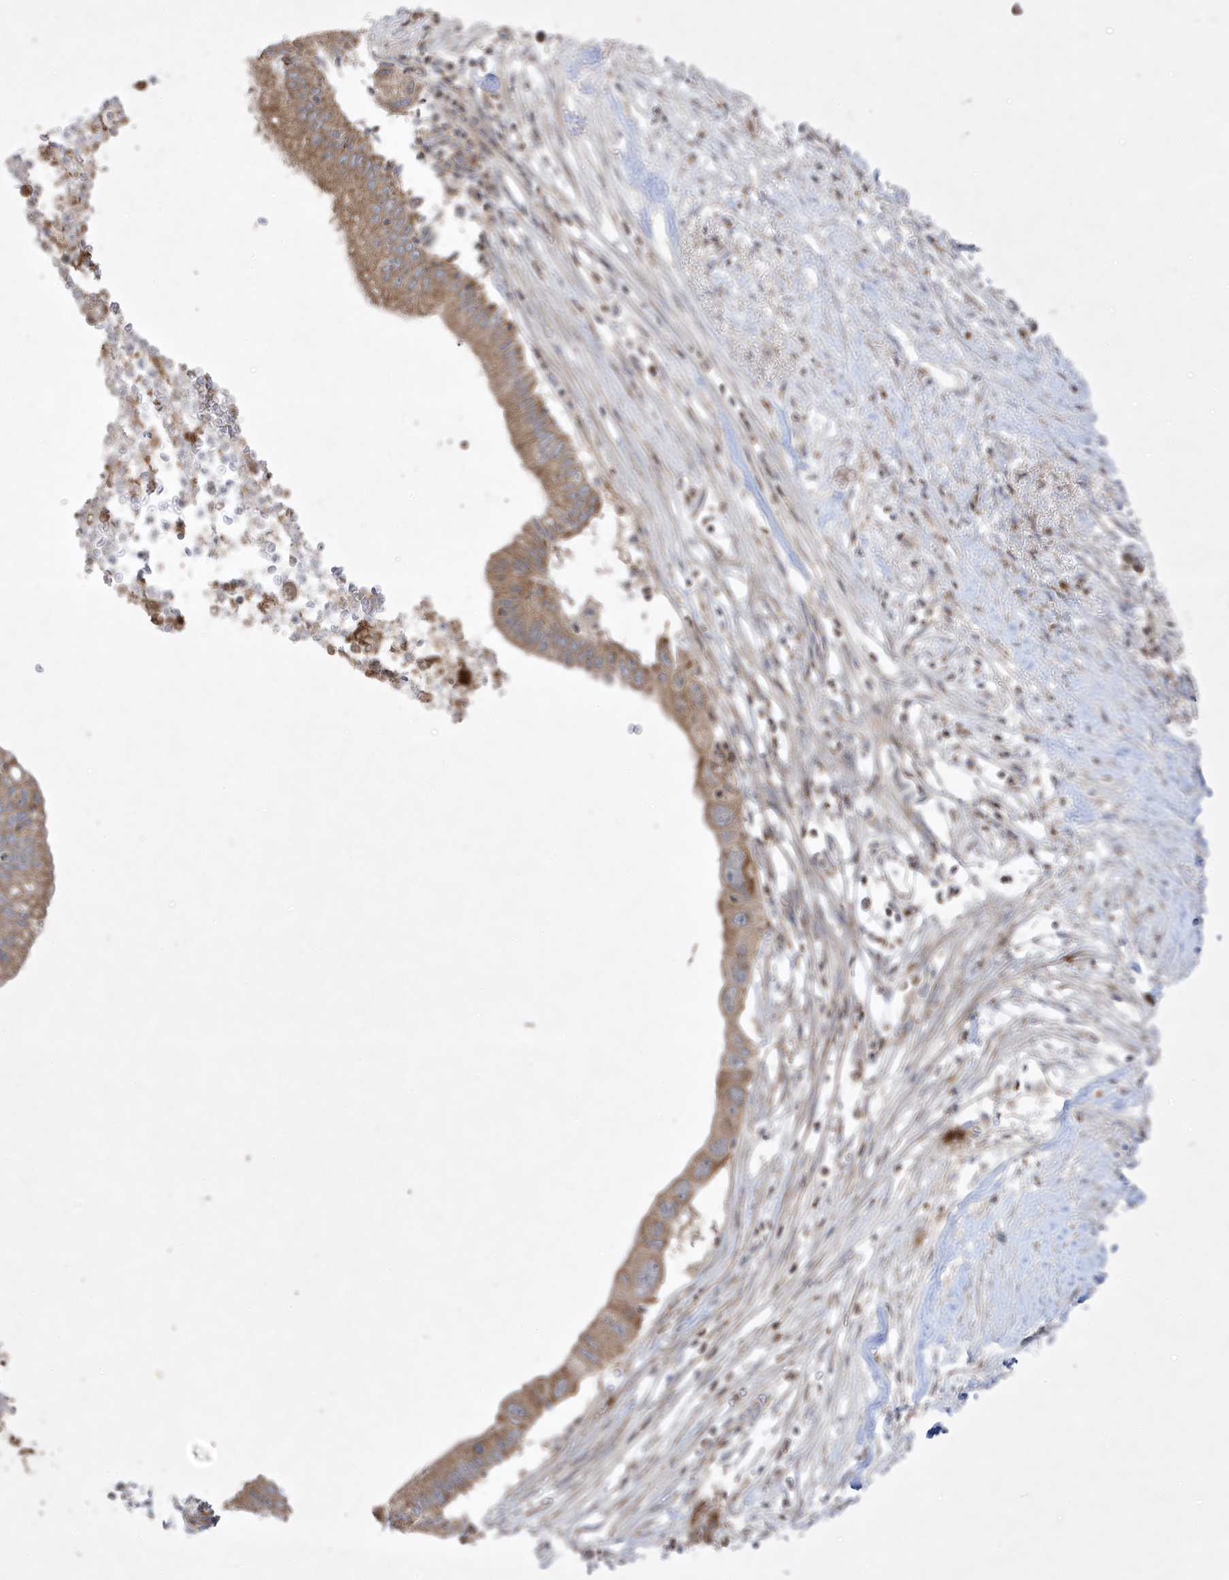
{"staining": {"intensity": "moderate", "quantity": ">75%", "location": "cytoplasmic/membranous"}, "tissue": "pancreatic cancer", "cell_type": "Tumor cells", "image_type": "cancer", "snomed": [{"axis": "morphology", "description": "Adenocarcinoma, NOS"}, {"axis": "topography", "description": "Pancreas"}], "caption": "High-magnification brightfield microscopy of pancreatic cancer (adenocarcinoma) stained with DAB (brown) and counterstained with hematoxylin (blue). tumor cells exhibit moderate cytoplasmic/membranous staining is present in approximately>75% of cells.", "gene": "ADAMTSL3", "patient": {"sex": "male", "age": 68}}